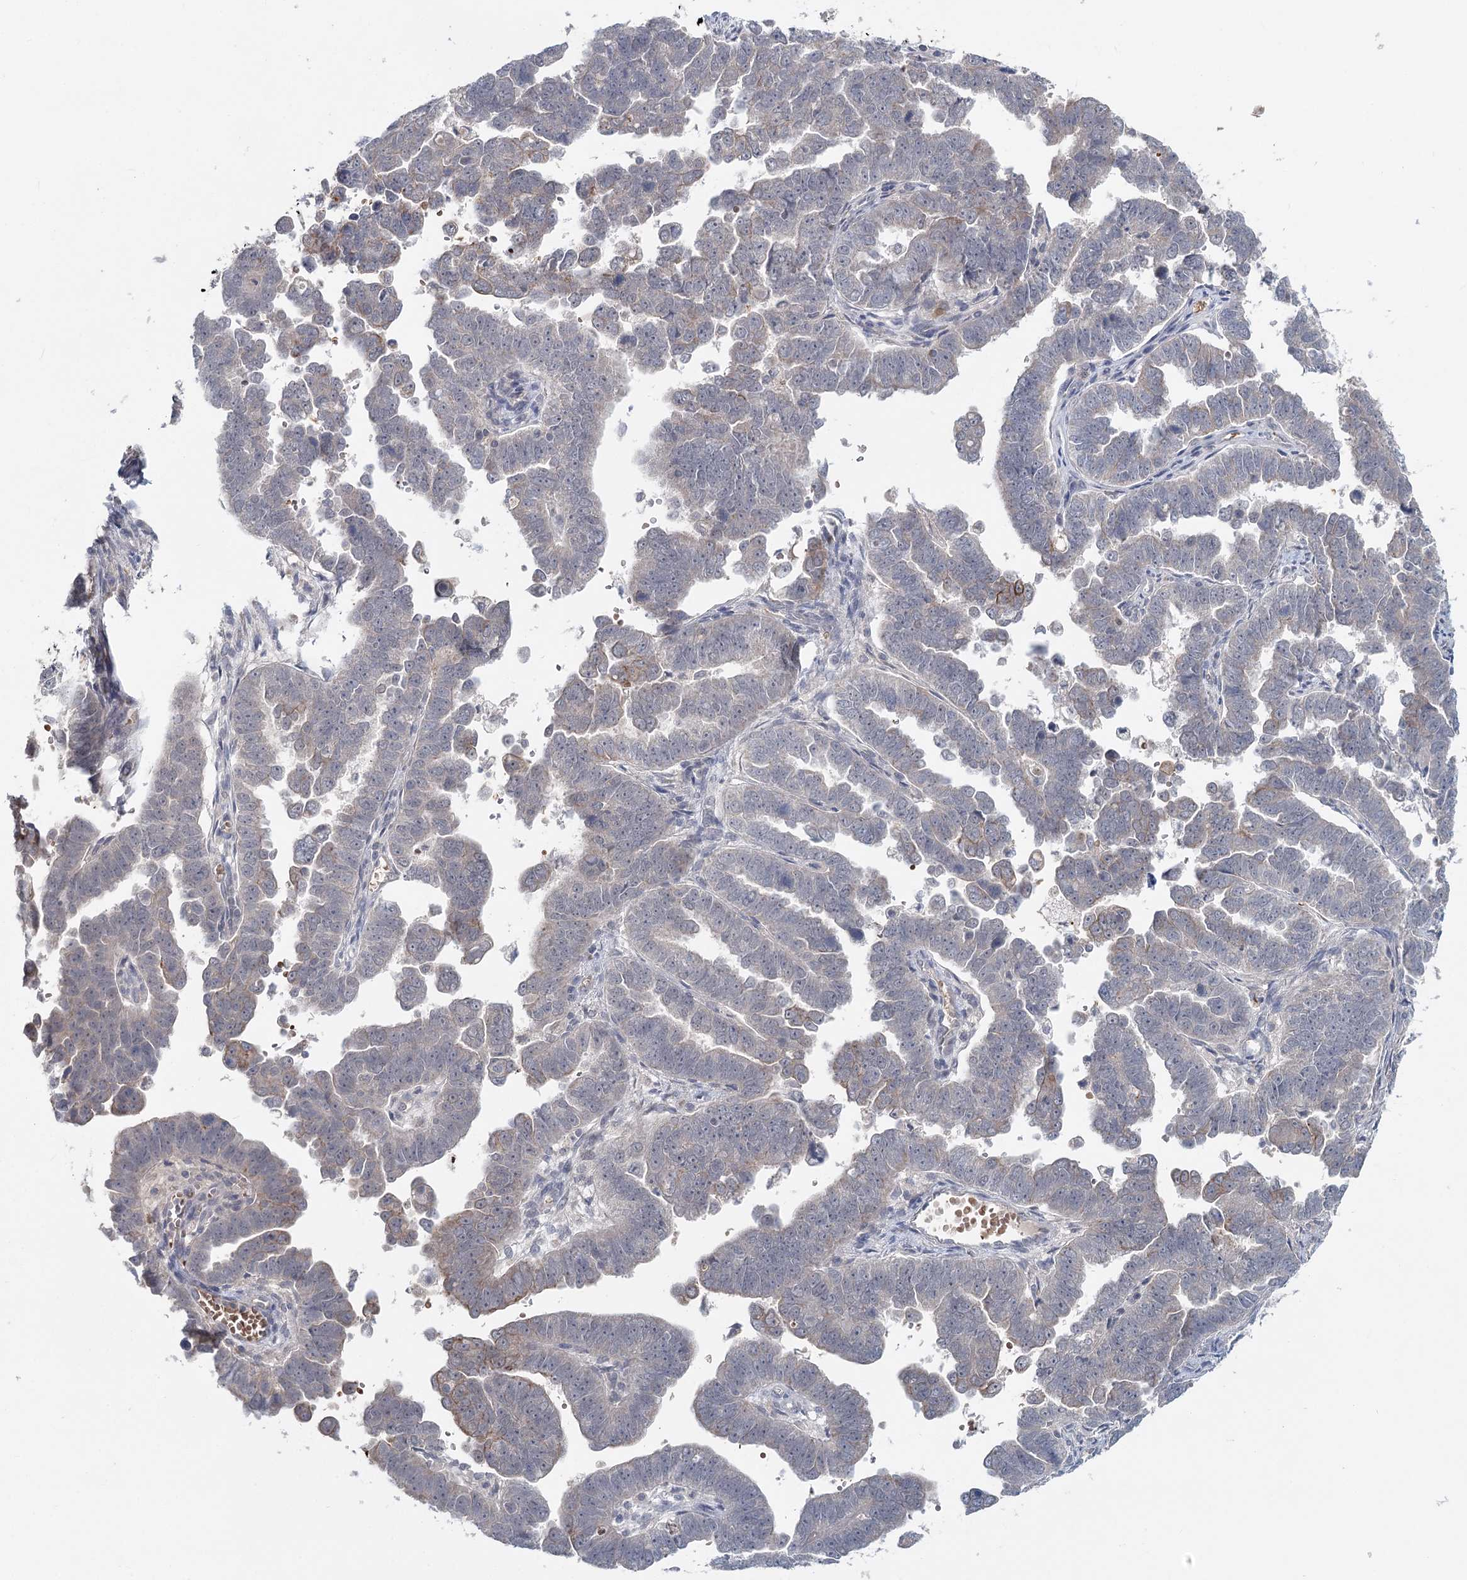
{"staining": {"intensity": "negative", "quantity": "none", "location": "none"}, "tissue": "endometrial cancer", "cell_type": "Tumor cells", "image_type": "cancer", "snomed": [{"axis": "morphology", "description": "Adenocarcinoma, NOS"}, {"axis": "topography", "description": "Endometrium"}], "caption": "The image displays no significant positivity in tumor cells of endometrial cancer.", "gene": "FBXO7", "patient": {"sex": "female", "age": 75}}